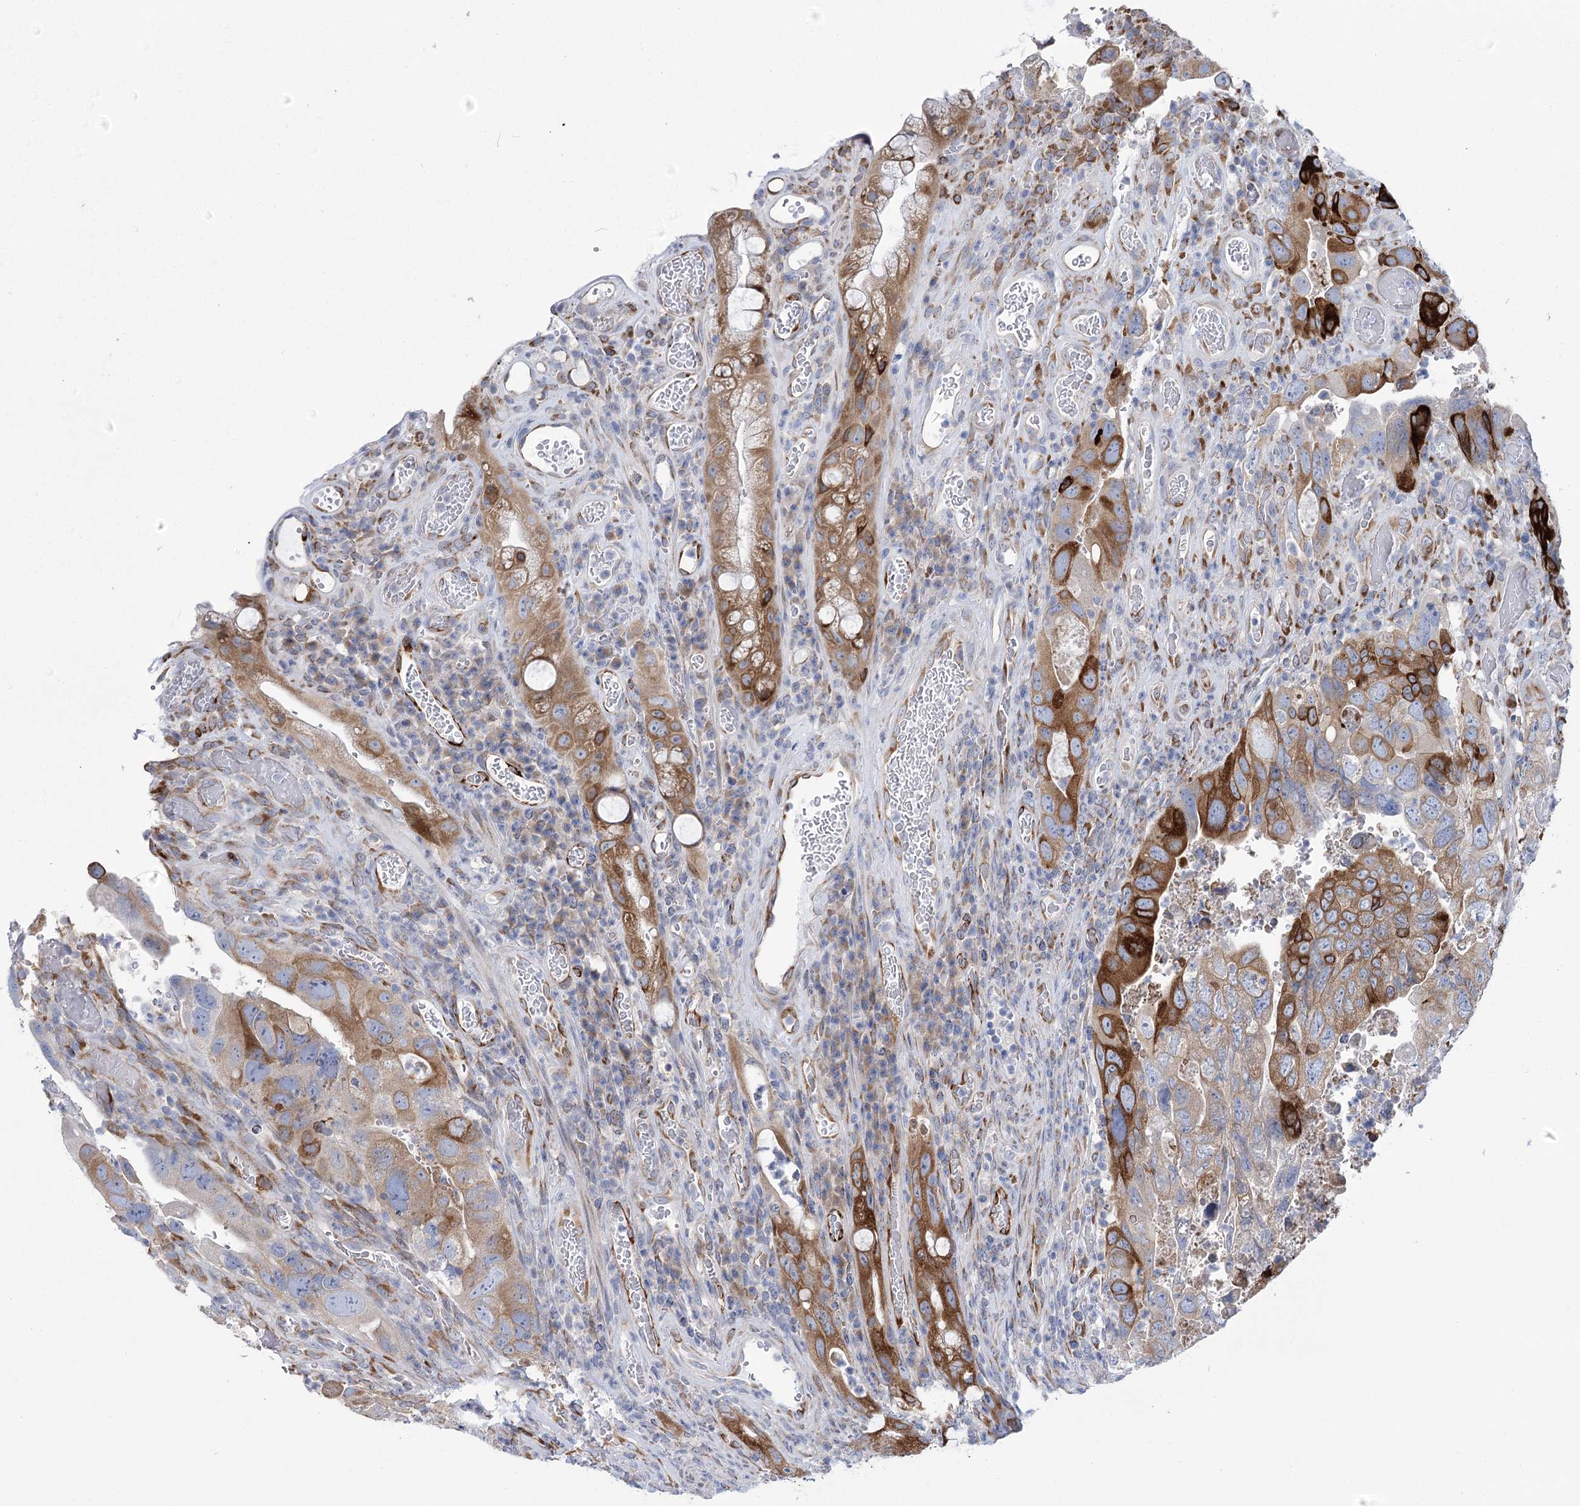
{"staining": {"intensity": "strong", "quantity": "25%-75%", "location": "cytoplasmic/membranous"}, "tissue": "colorectal cancer", "cell_type": "Tumor cells", "image_type": "cancer", "snomed": [{"axis": "morphology", "description": "Adenocarcinoma, NOS"}, {"axis": "topography", "description": "Rectum"}], "caption": "Human adenocarcinoma (colorectal) stained with a protein marker shows strong staining in tumor cells.", "gene": "YTHDC2", "patient": {"sex": "male", "age": 63}}